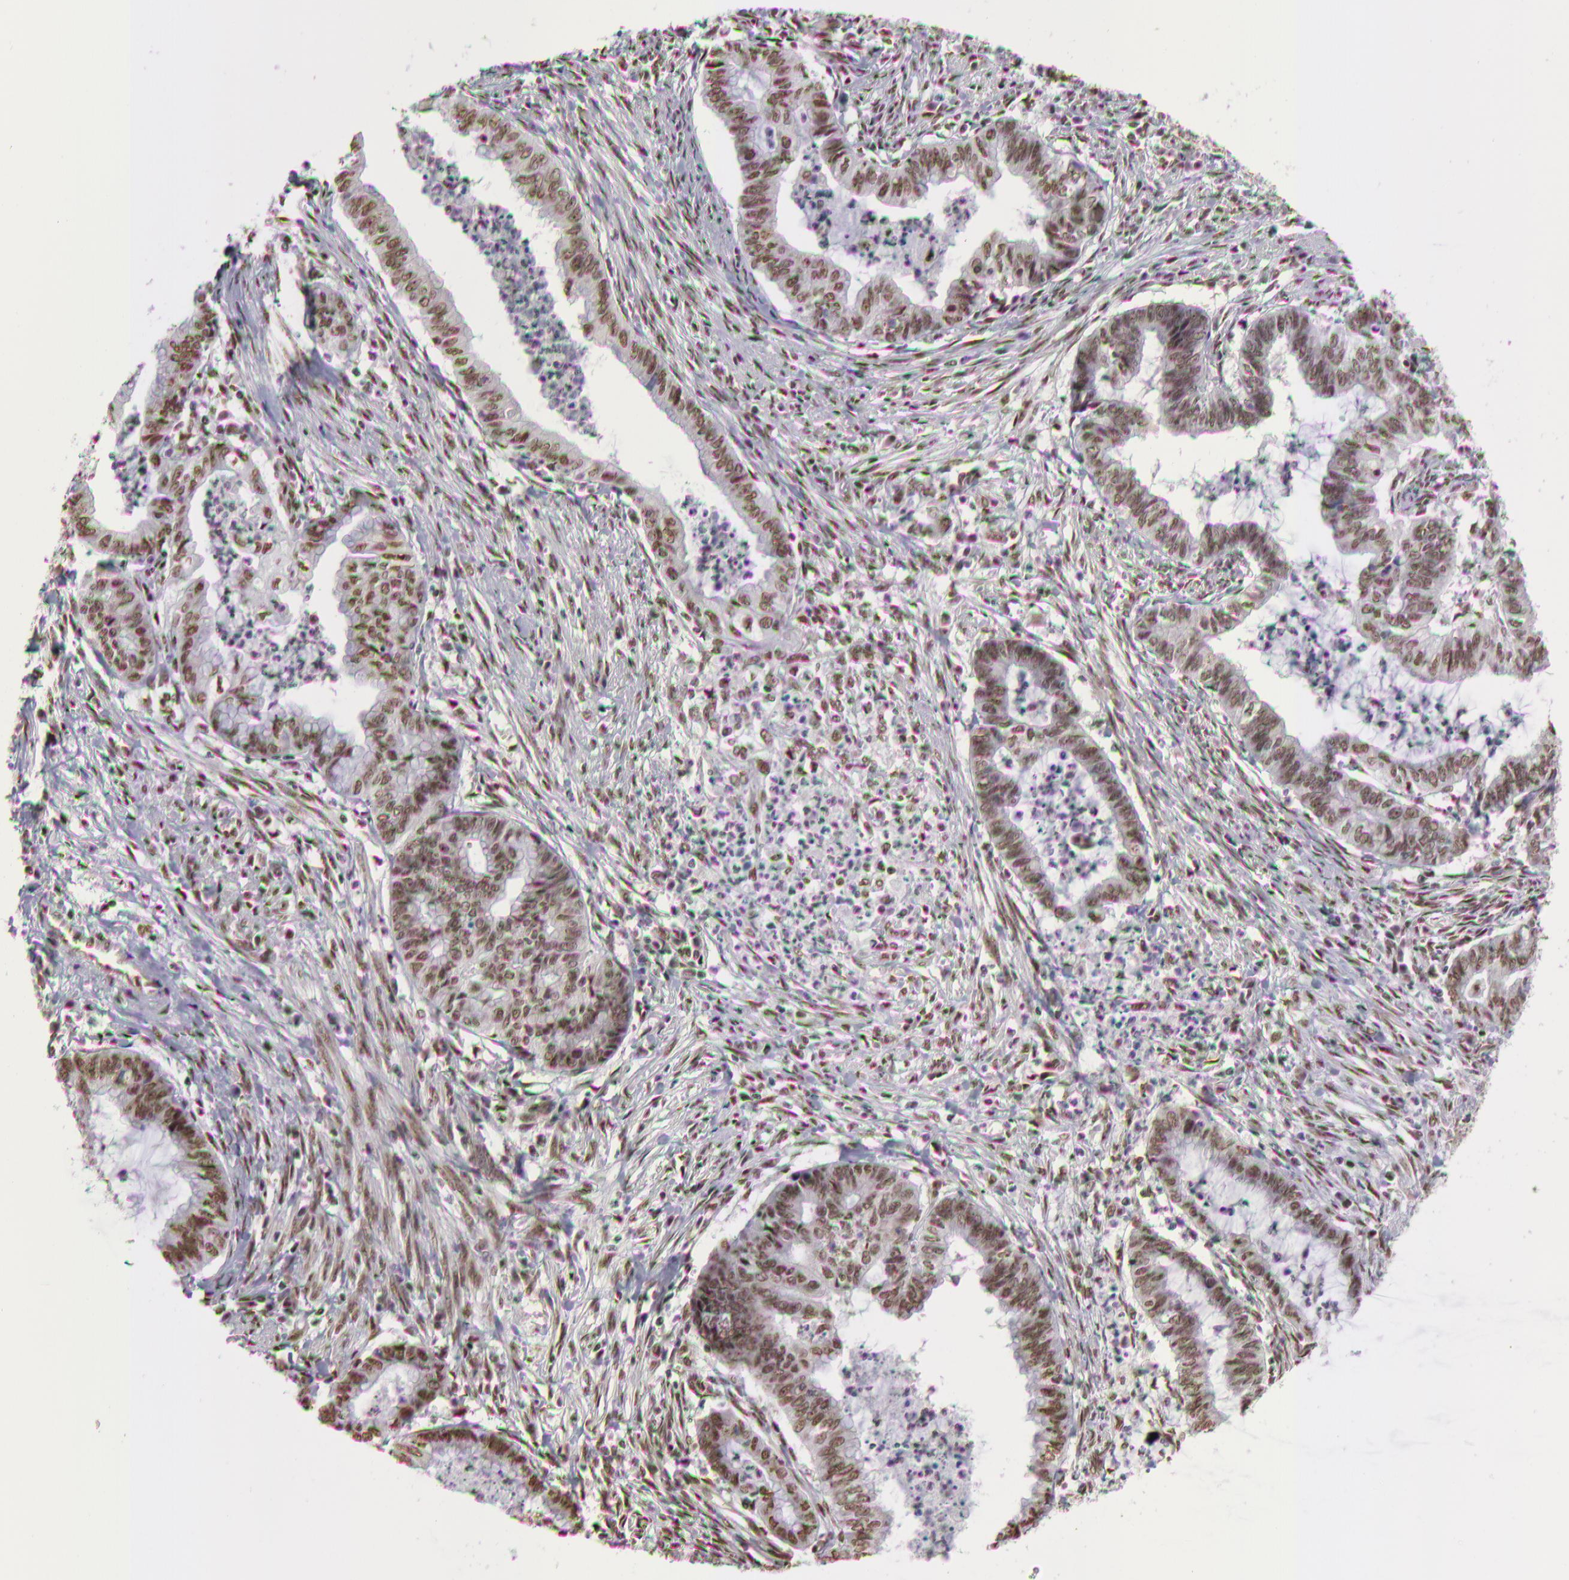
{"staining": {"intensity": "weak", "quantity": "25%-75%", "location": "cytoplasmic/membranous,nuclear"}, "tissue": "endometrial cancer", "cell_type": "Tumor cells", "image_type": "cancer", "snomed": [{"axis": "morphology", "description": "Necrosis, NOS"}, {"axis": "morphology", "description": "Adenocarcinoma, NOS"}, {"axis": "topography", "description": "Endometrium"}], "caption": "Human endometrial cancer stained with a protein marker exhibits weak staining in tumor cells.", "gene": "VRTN", "patient": {"sex": "female", "age": 79}}